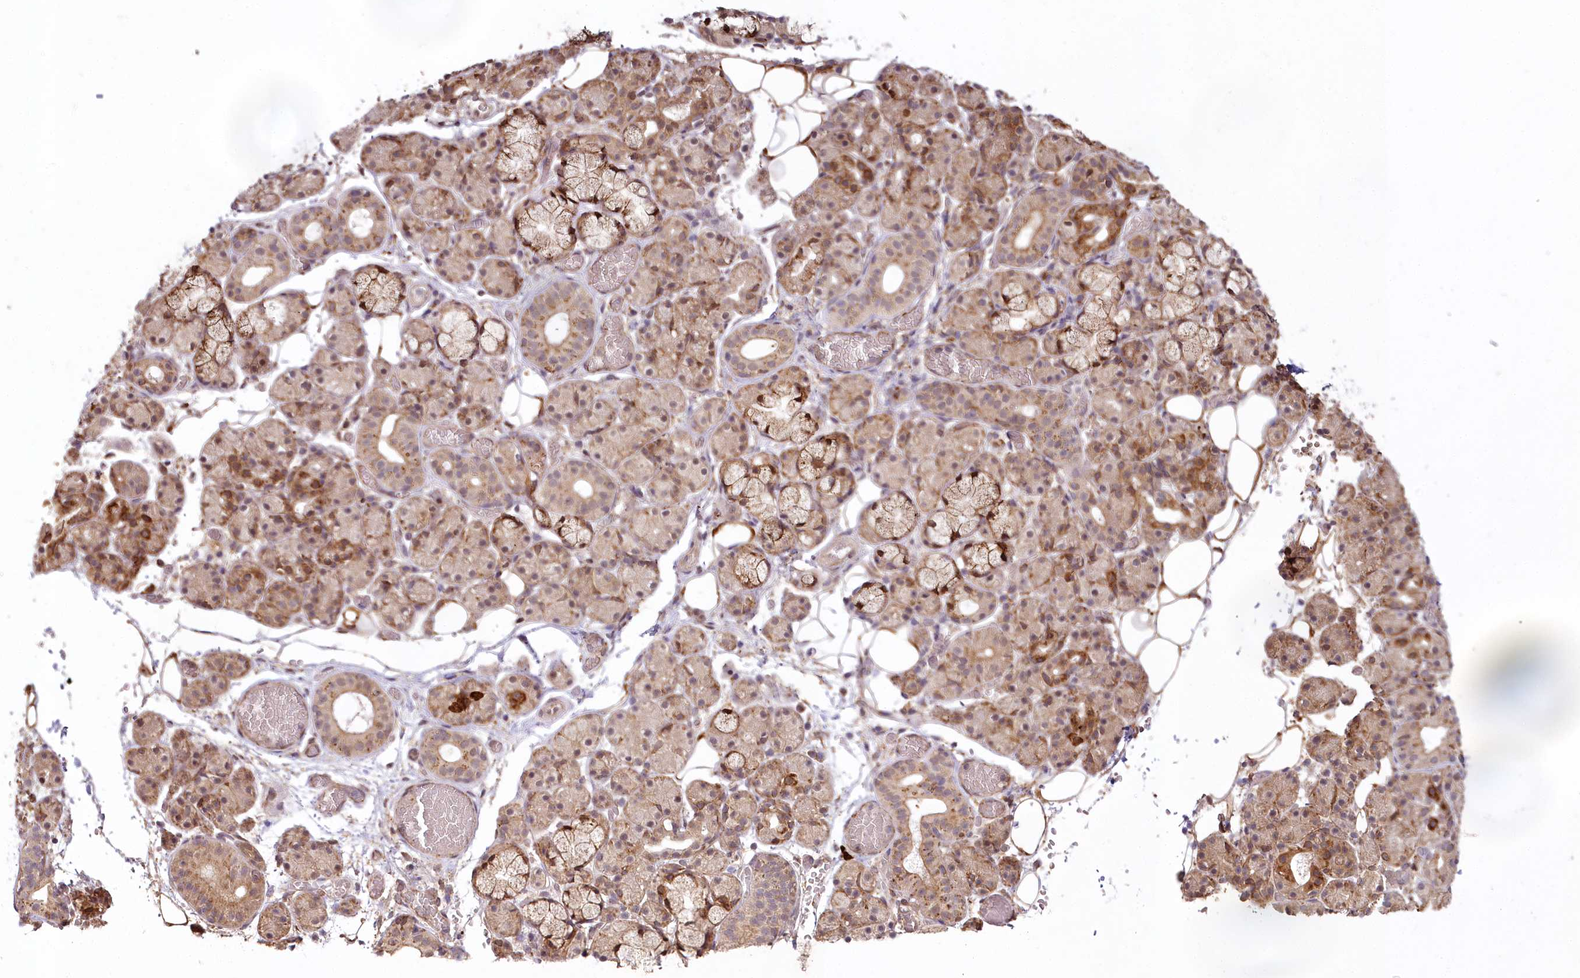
{"staining": {"intensity": "moderate", "quantity": "25%-75%", "location": "cytoplasmic/membranous"}, "tissue": "salivary gland", "cell_type": "Glandular cells", "image_type": "normal", "snomed": [{"axis": "morphology", "description": "Normal tissue, NOS"}, {"axis": "topography", "description": "Salivary gland"}], "caption": "IHC image of benign human salivary gland stained for a protein (brown), which demonstrates medium levels of moderate cytoplasmic/membranous staining in about 25%-75% of glandular cells.", "gene": "ALKBH8", "patient": {"sex": "male", "age": 63}}